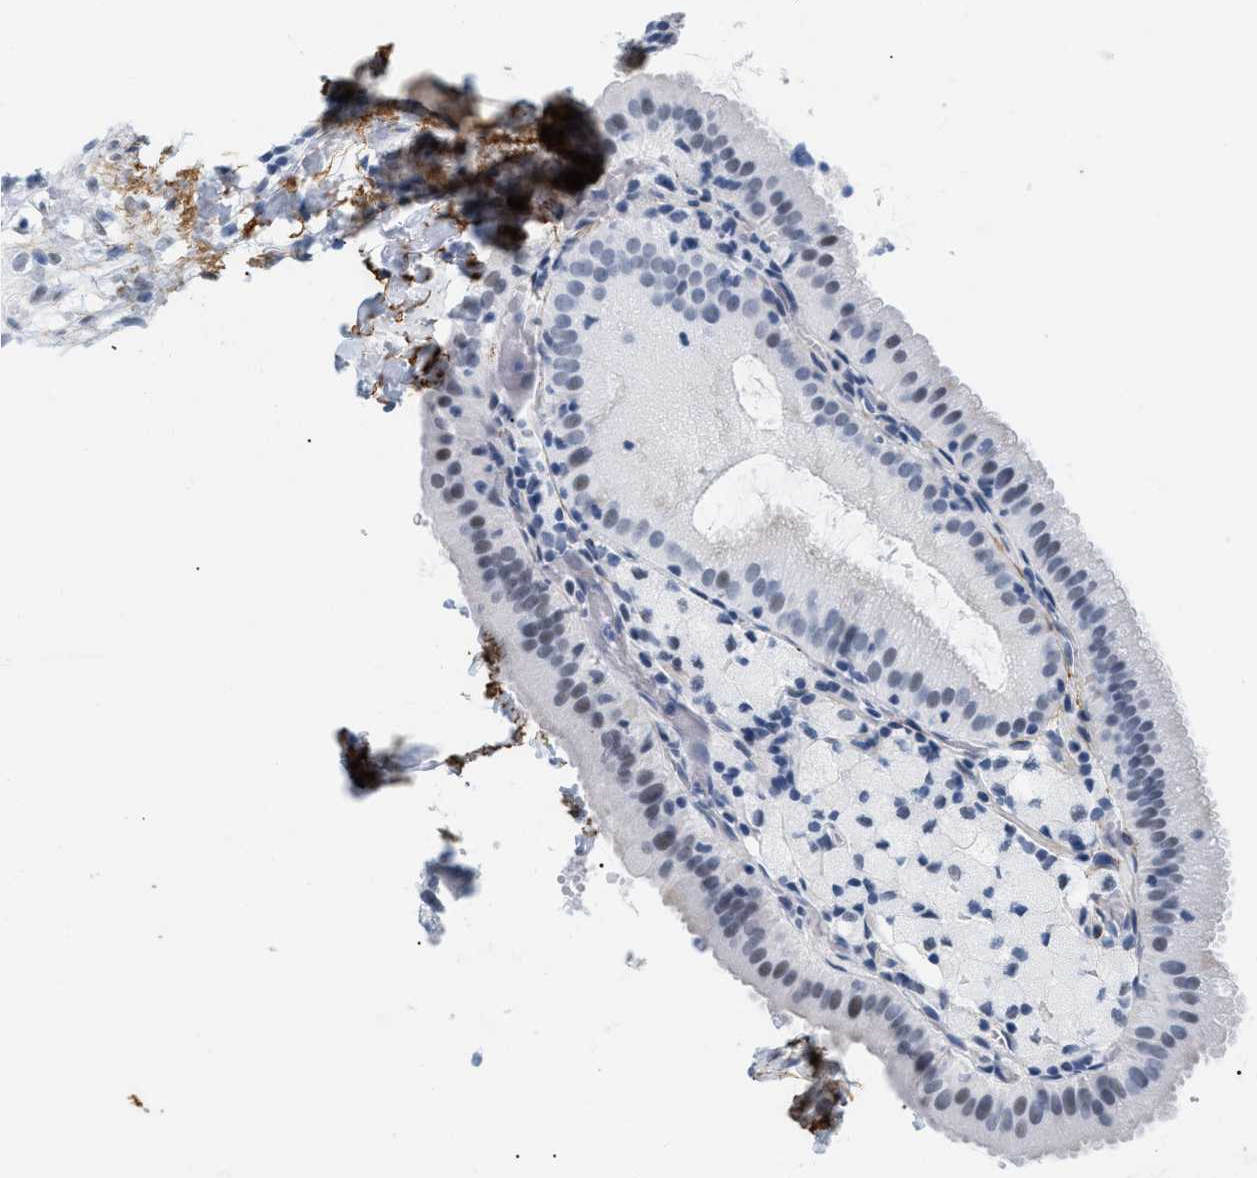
{"staining": {"intensity": "weak", "quantity": "<25%", "location": "nuclear"}, "tissue": "gallbladder", "cell_type": "Glandular cells", "image_type": "normal", "snomed": [{"axis": "morphology", "description": "Normal tissue, NOS"}, {"axis": "topography", "description": "Gallbladder"}], "caption": "Immunohistochemistry (IHC) of benign gallbladder exhibits no staining in glandular cells. (Stains: DAB (3,3'-diaminobenzidine) immunohistochemistry (IHC) with hematoxylin counter stain, Microscopy: brightfield microscopy at high magnification).", "gene": "ELN", "patient": {"sex": "male", "age": 54}}